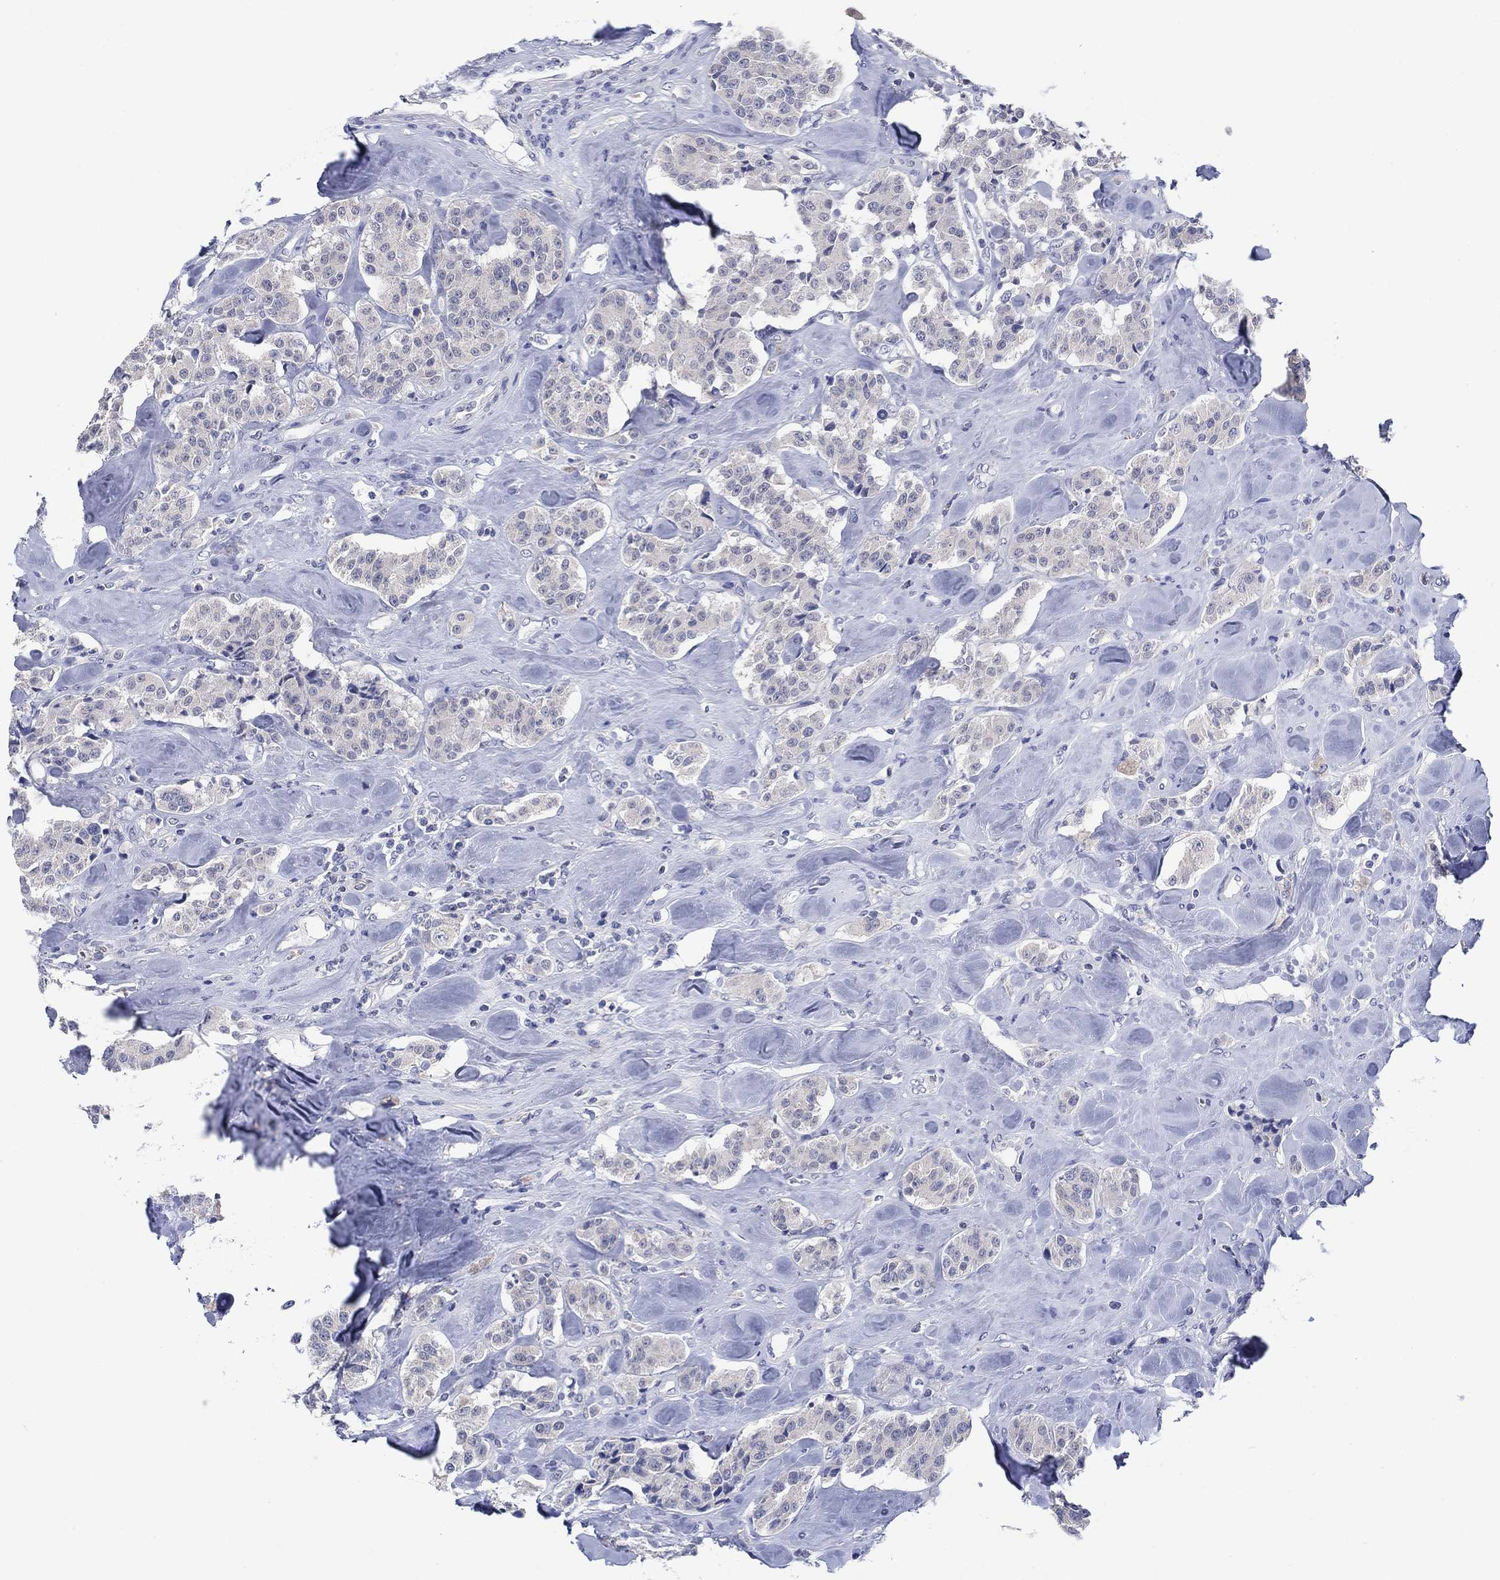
{"staining": {"intensity": "negative", "quantity": "none", "location": "none"}, "tissue": "carcinoid", "cell_type": "Tumor cells", "image_type": "cancer", "snomed": [{"axis": "morphology", "description": "Carcinoid, malignant, NOS"}, {"axis": "topography", "description": "Pancreas"}], "caption": "Tumor cells show no significant protein staining in malignant carcinoid.", "gene": "FER1L6", "patient": {"sex": "male", "age": 41}}